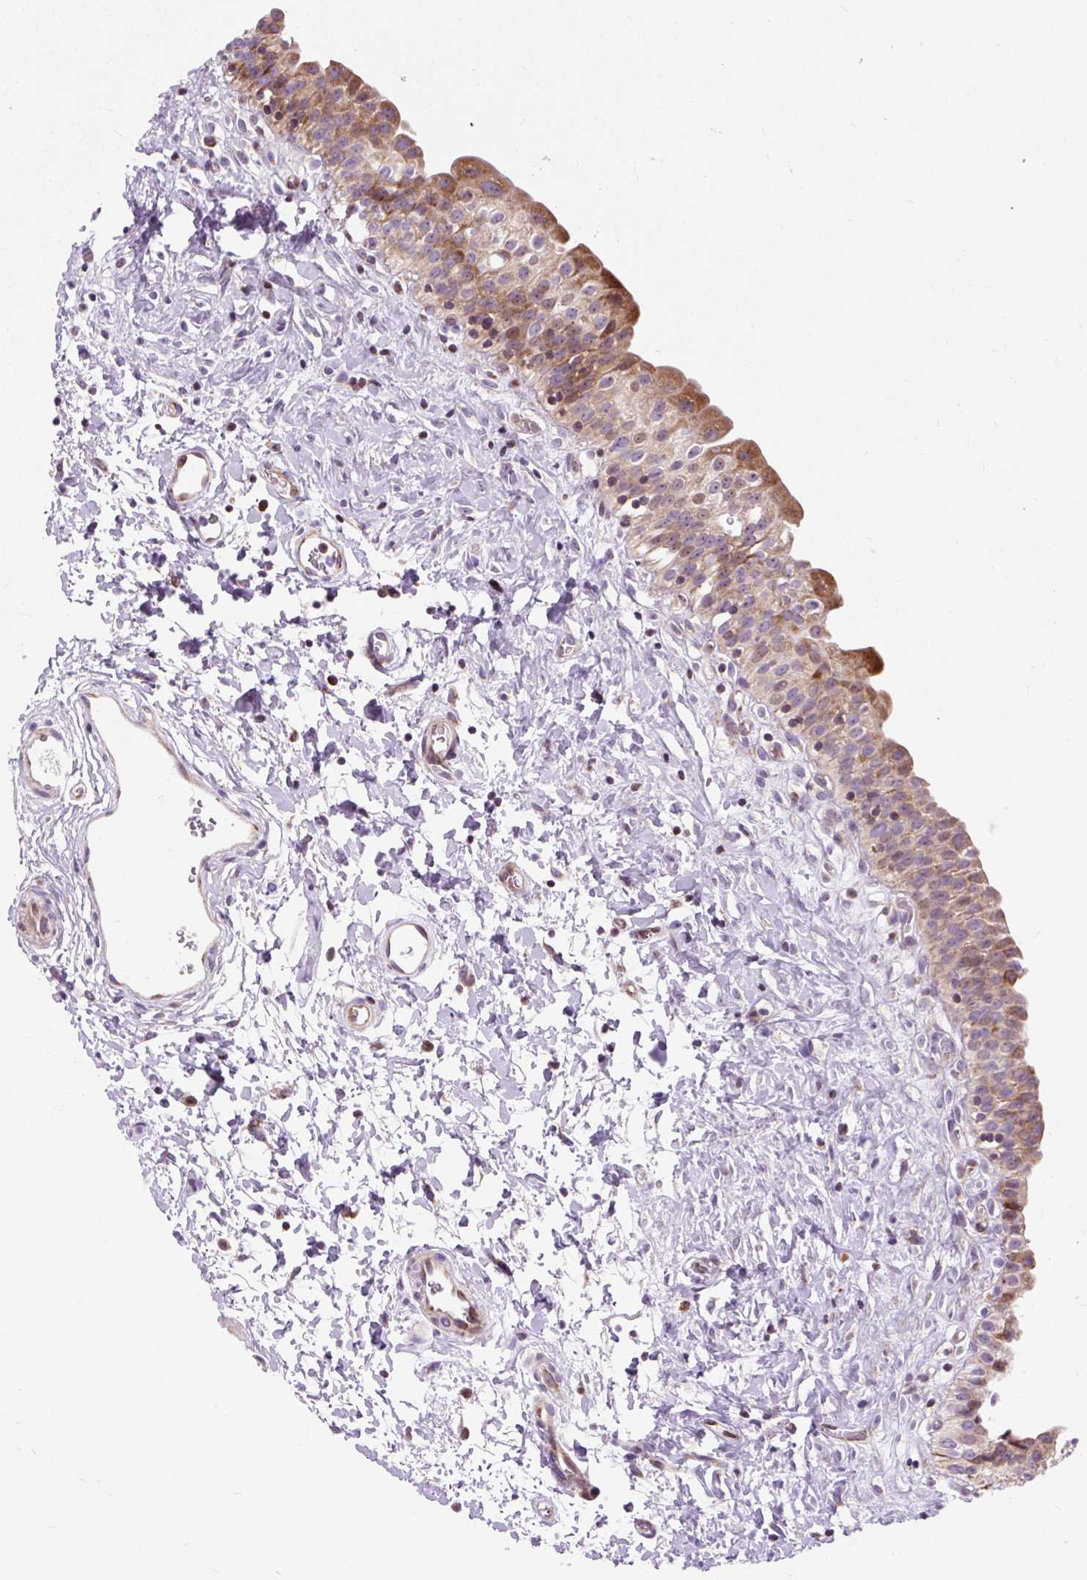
{"staining": {"intensity": "moderate", "quantity": "25%-75%", "location": "cytoplasmic/membranous"}, "tissue": "urinary bladder", "cell_type": "Urothelial cells", "image_type": "normal", "snomed": [{"axis": "morphology", "description": "Normal tissue, NOS"}, {"axis": "topography", "description": "Urinary bladder"}], "caption": "Immunohistochemistry photomicrograph of benign human urinary bladder stained for a protein (brown), which demonstrates medium levels of moderate cytoplasmic/membranous staining in approximately 25%-75% of urothelial cells.", "gene": "CISD3", "patient": {"sex": "male", "age": 51}}